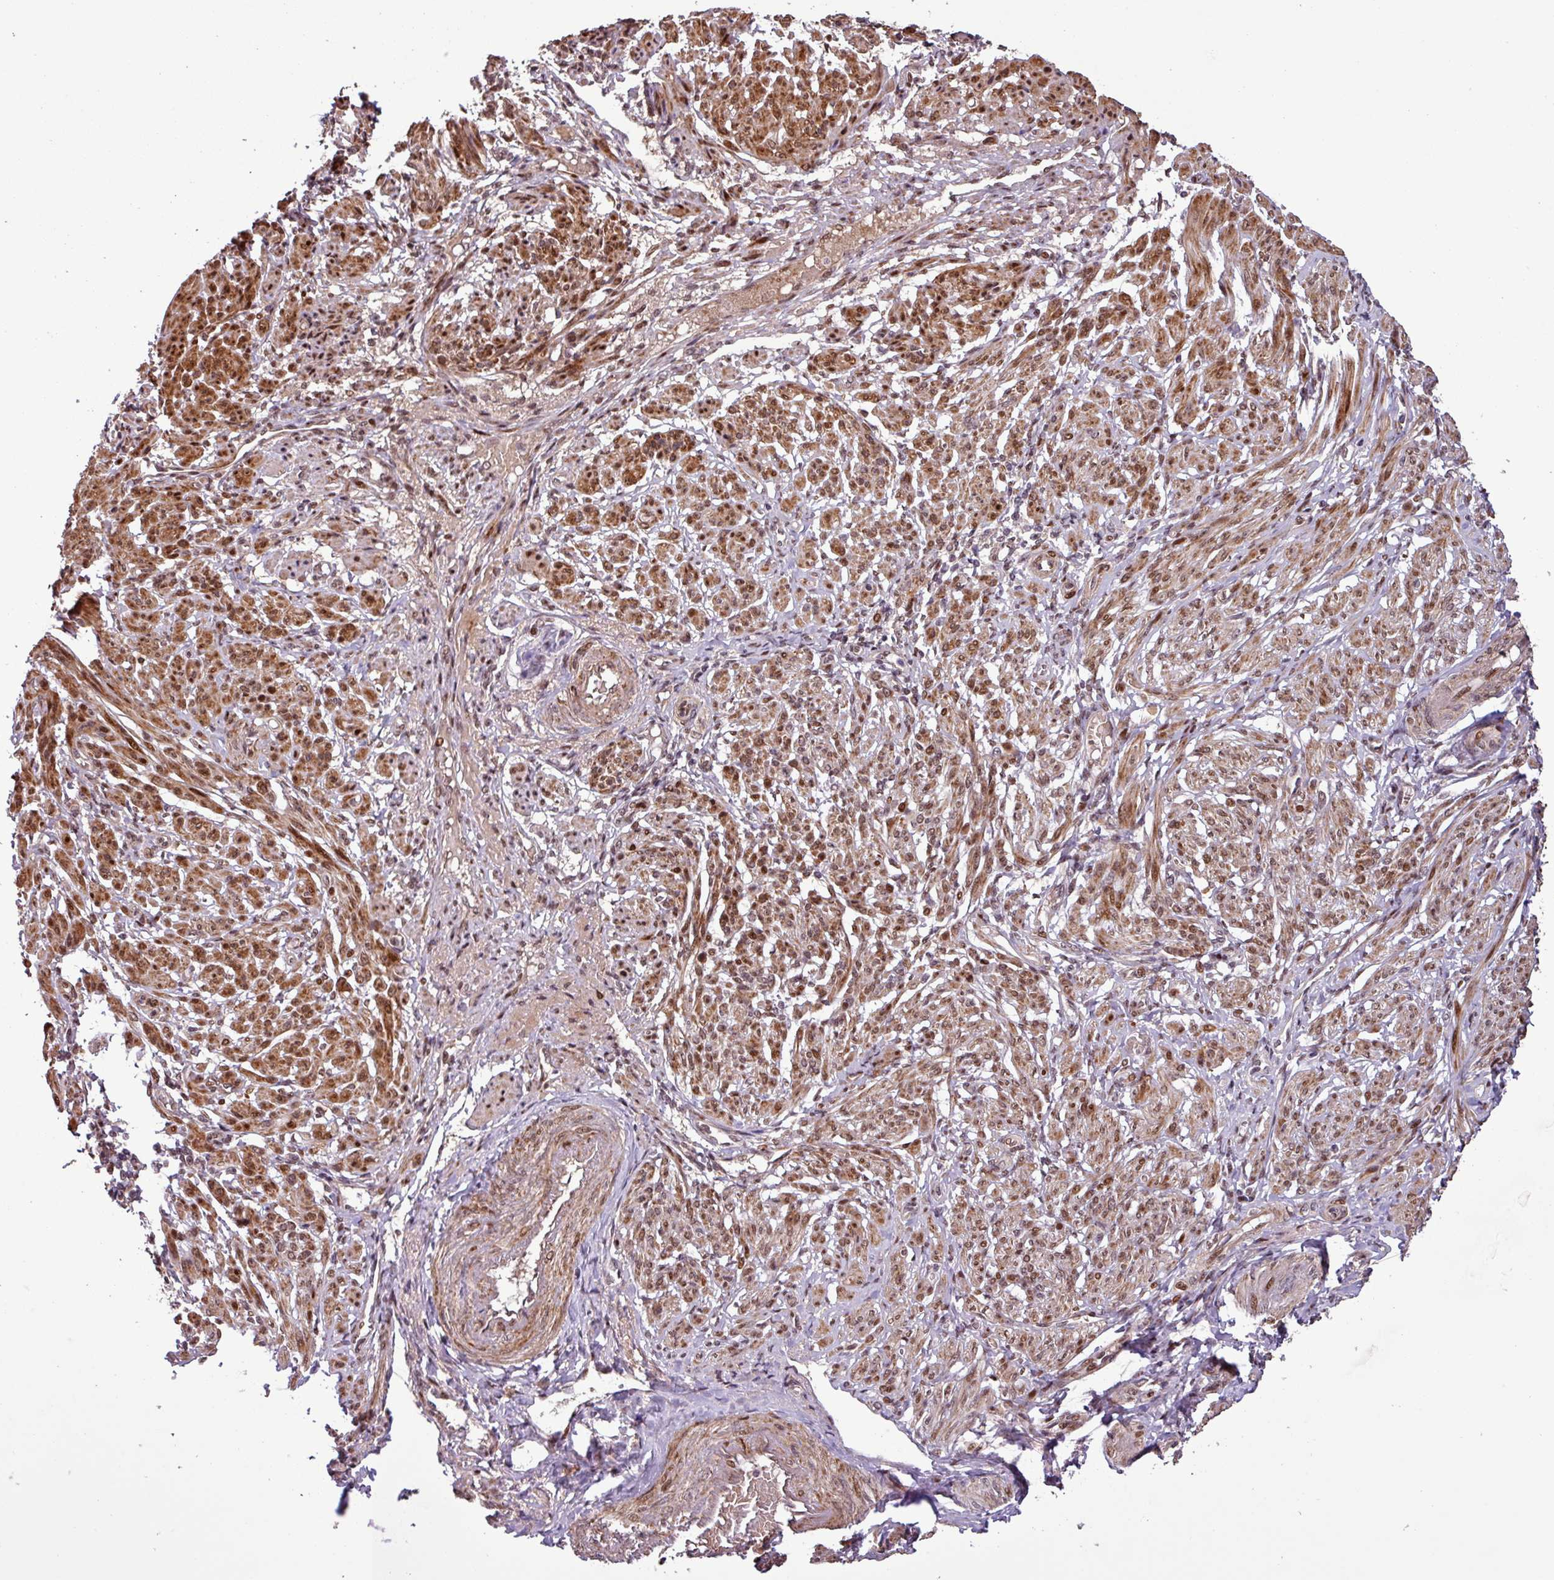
{"staining": {"intensity": "strong", "quantity": "25%-75%", "location": "cytoplasmic/membranous,nuclear"}, "tissue": "smooth muscle", "cell_type": "Smooth muscle cells", "image_type": "normal", "snomed": [{"axis": "morphology", "description": "Normal tissue, NOS"}, {"axis": "topography", "description": "Smooth muscle"}], "caption": "IHC (DAB (3,3'-diaminobenzidine)) staining of normal human smooth muscle reveals strong cytoplasmic/membranous,nuclear protein expression in approximately 25%-75% of smooth muscle cells.", "gene": "SLC22A24", "patient": {"sex": "female", "age": 39}}